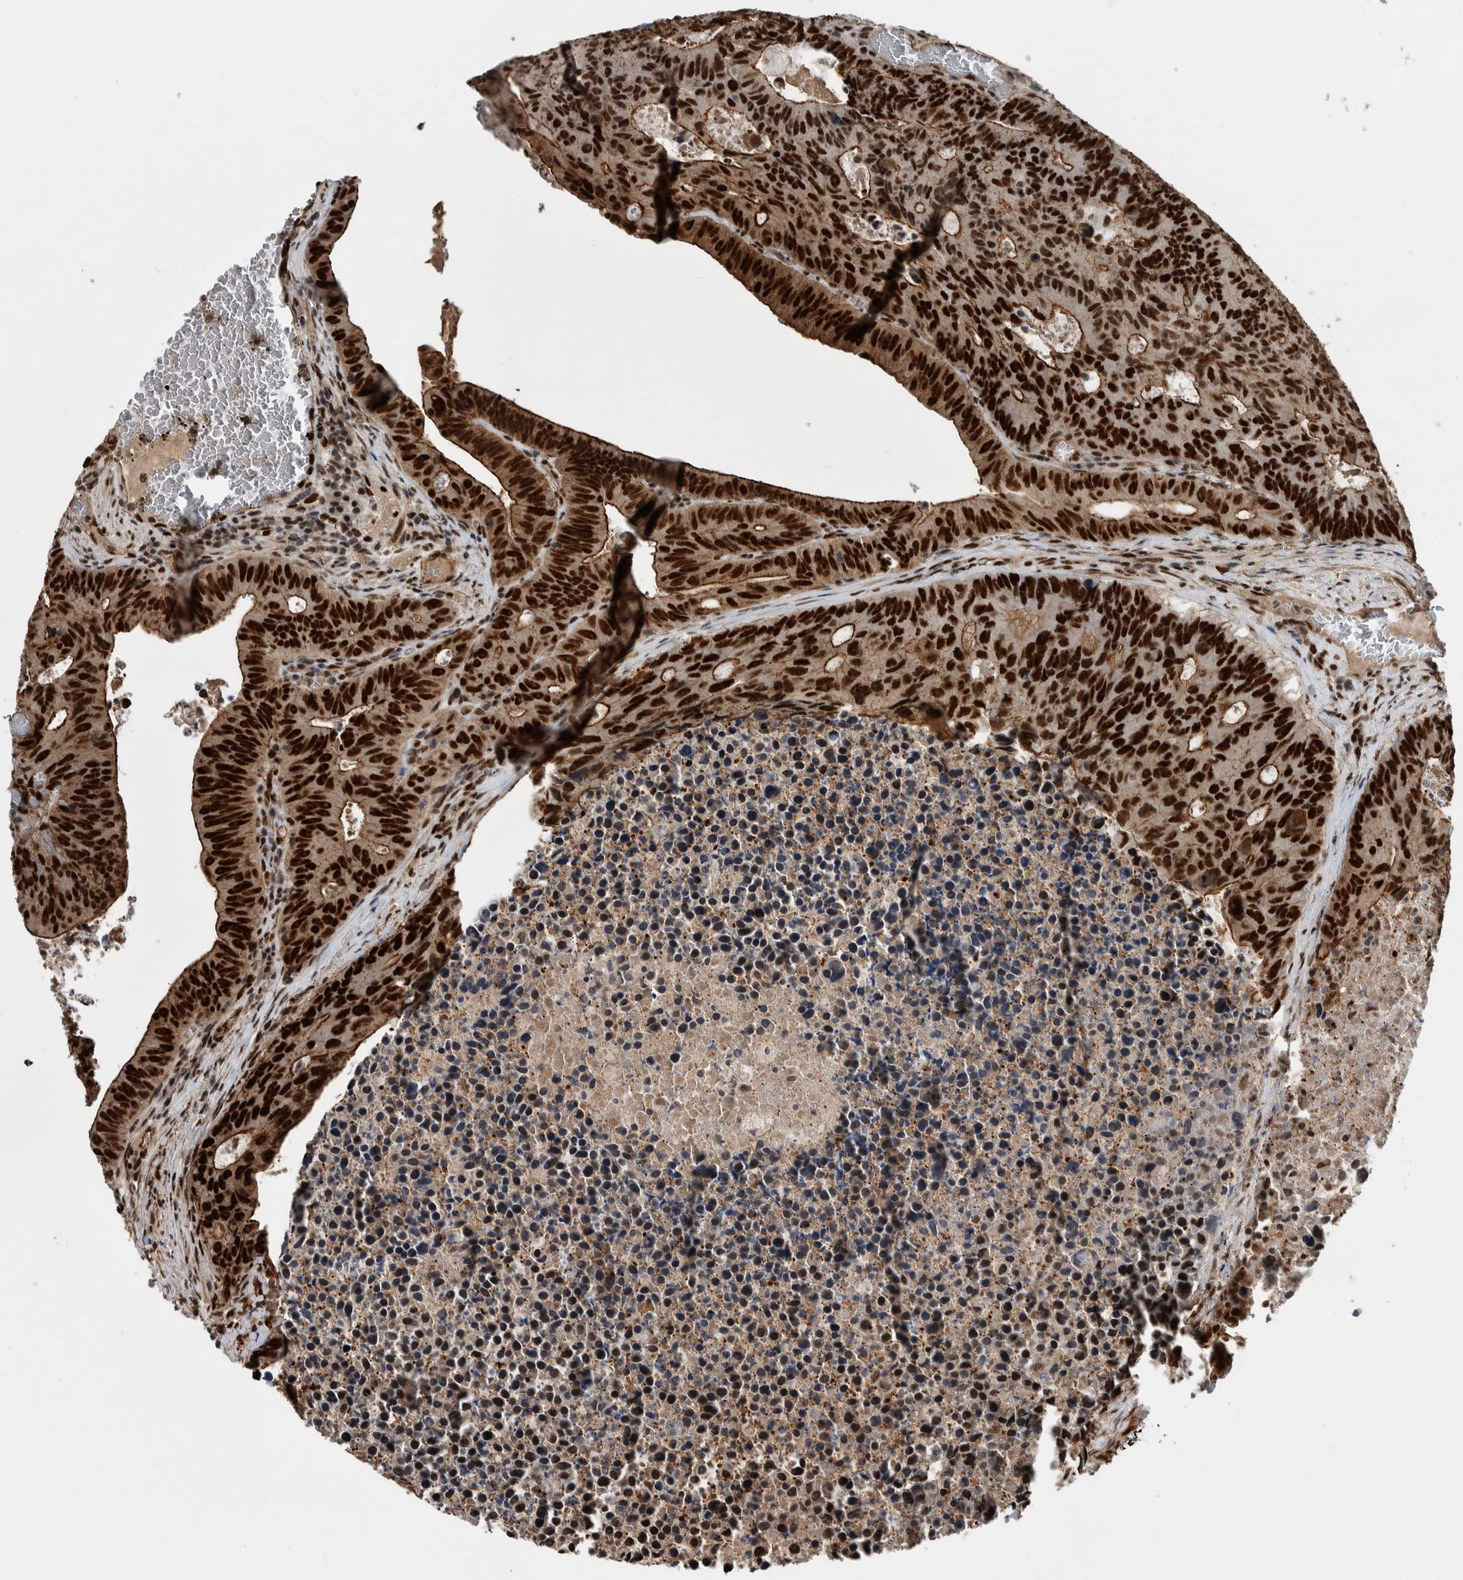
{"staining": {"intensity": "strong", "quantity": ">75%", "location": "cytoplasmic/membranous,nuclear"}, "tissue": "colorectal cancer", "cell_type": "Tumor cells", "image_type": "cancer", "snomed": [{"axis": "morphology", "description": "Adenocarcinoma, NOS"}, {"axis": "topography", "description": "Colon"}], "caption": "DAB (3,3'-diaminobenzidine) immunohistochemical staining of human adenocarcinoma (colorectal) exhibits strong cytoplasmic/membranous and nuclear protein expression in approximately >75% of tumor cells. (IHC, brightfield microscopy, high magnification).", "gene": "FAM135B", "patient": {"sex": "male", "age": 87}}